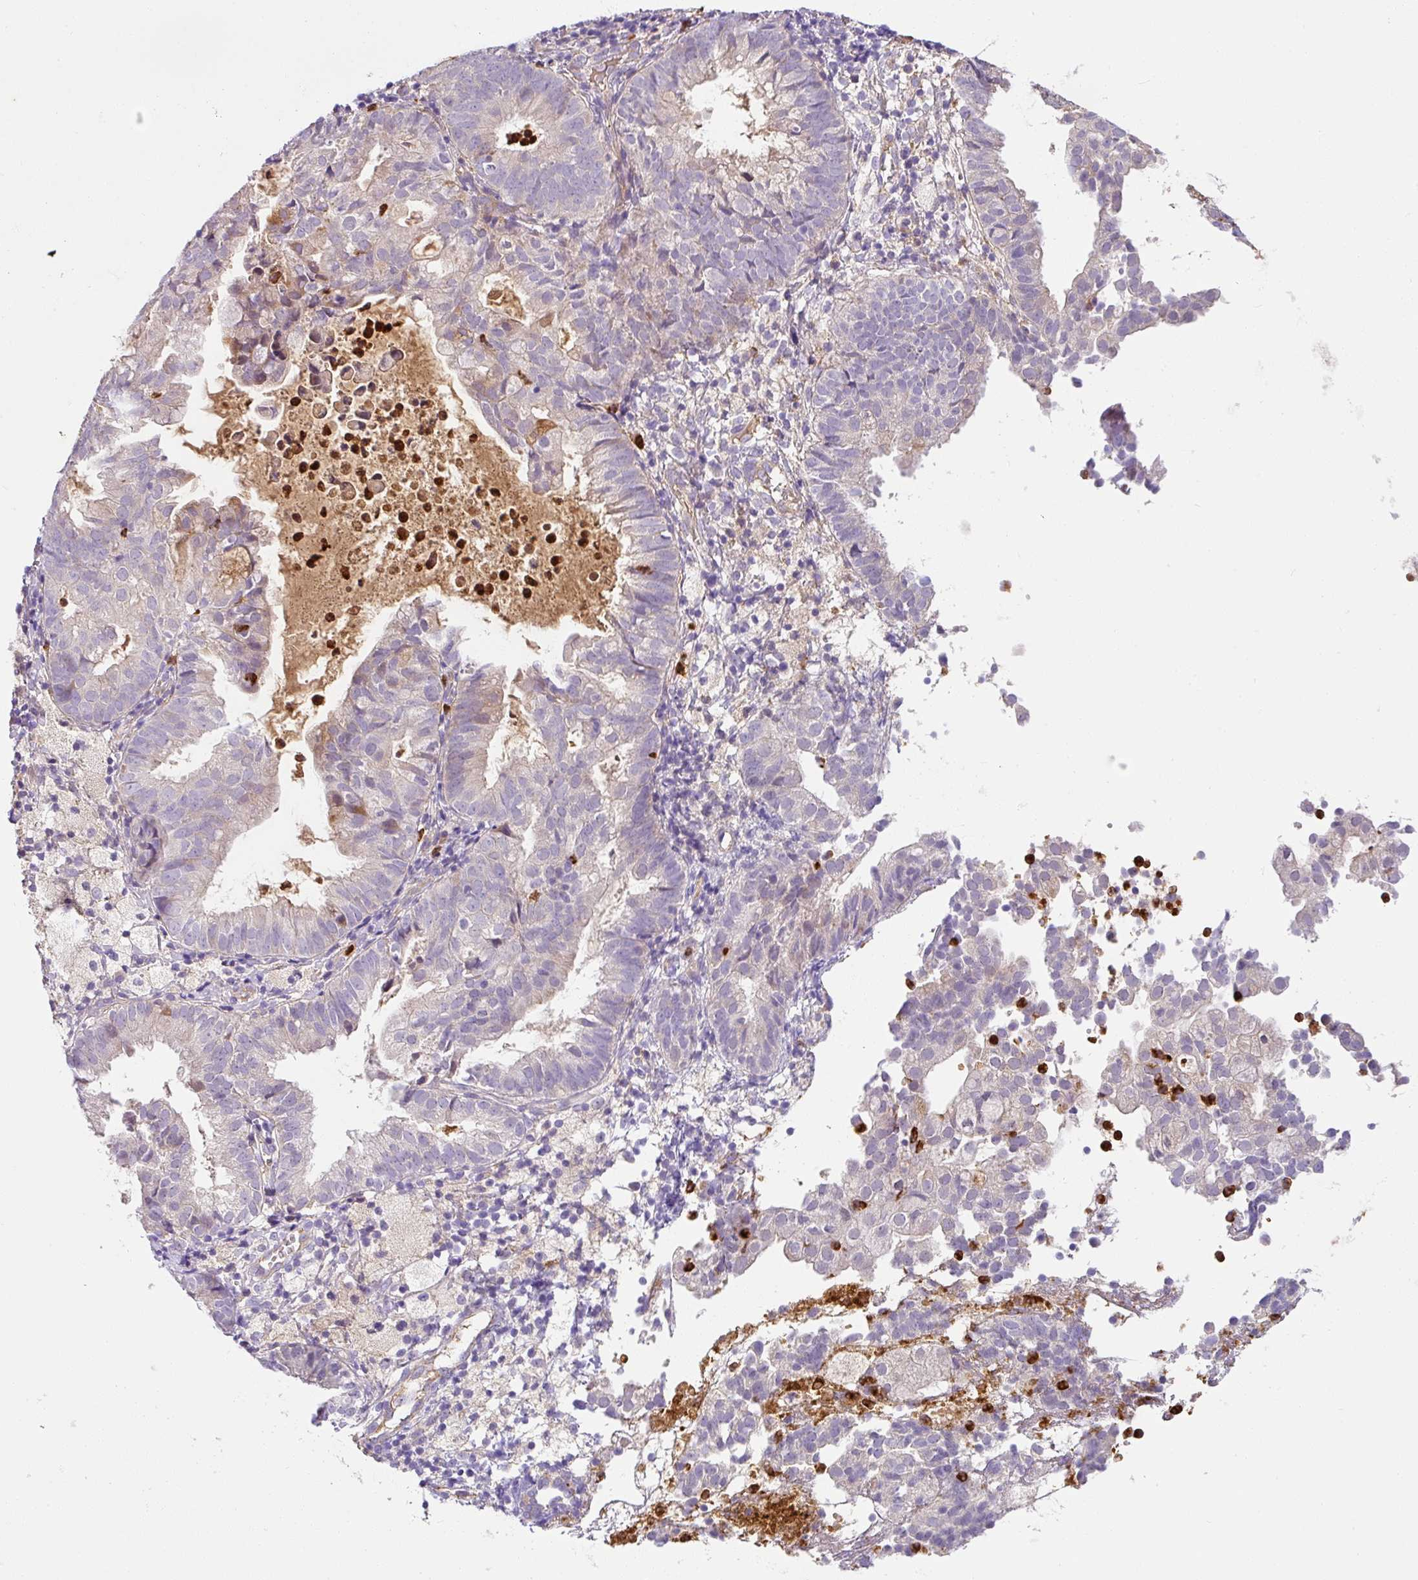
{"staining": {"intensity": "negative", "quantity": "none", "location": "none"}, "tissue": "endometrial cancer", "cell_type": "Tumor cells", "image_type": "cancer", "snomed": [{"axis": "morphology", "description": "Adenocarcinoma, NOS"}, {"axis": "topography", "description": "Endometrium"}], "caption": "The photomicrograph demonstrates no staining of tumor cells in endometrial cancer.", "gene": "CRISP3", "patient": {"sex": "female", "age": 80}}